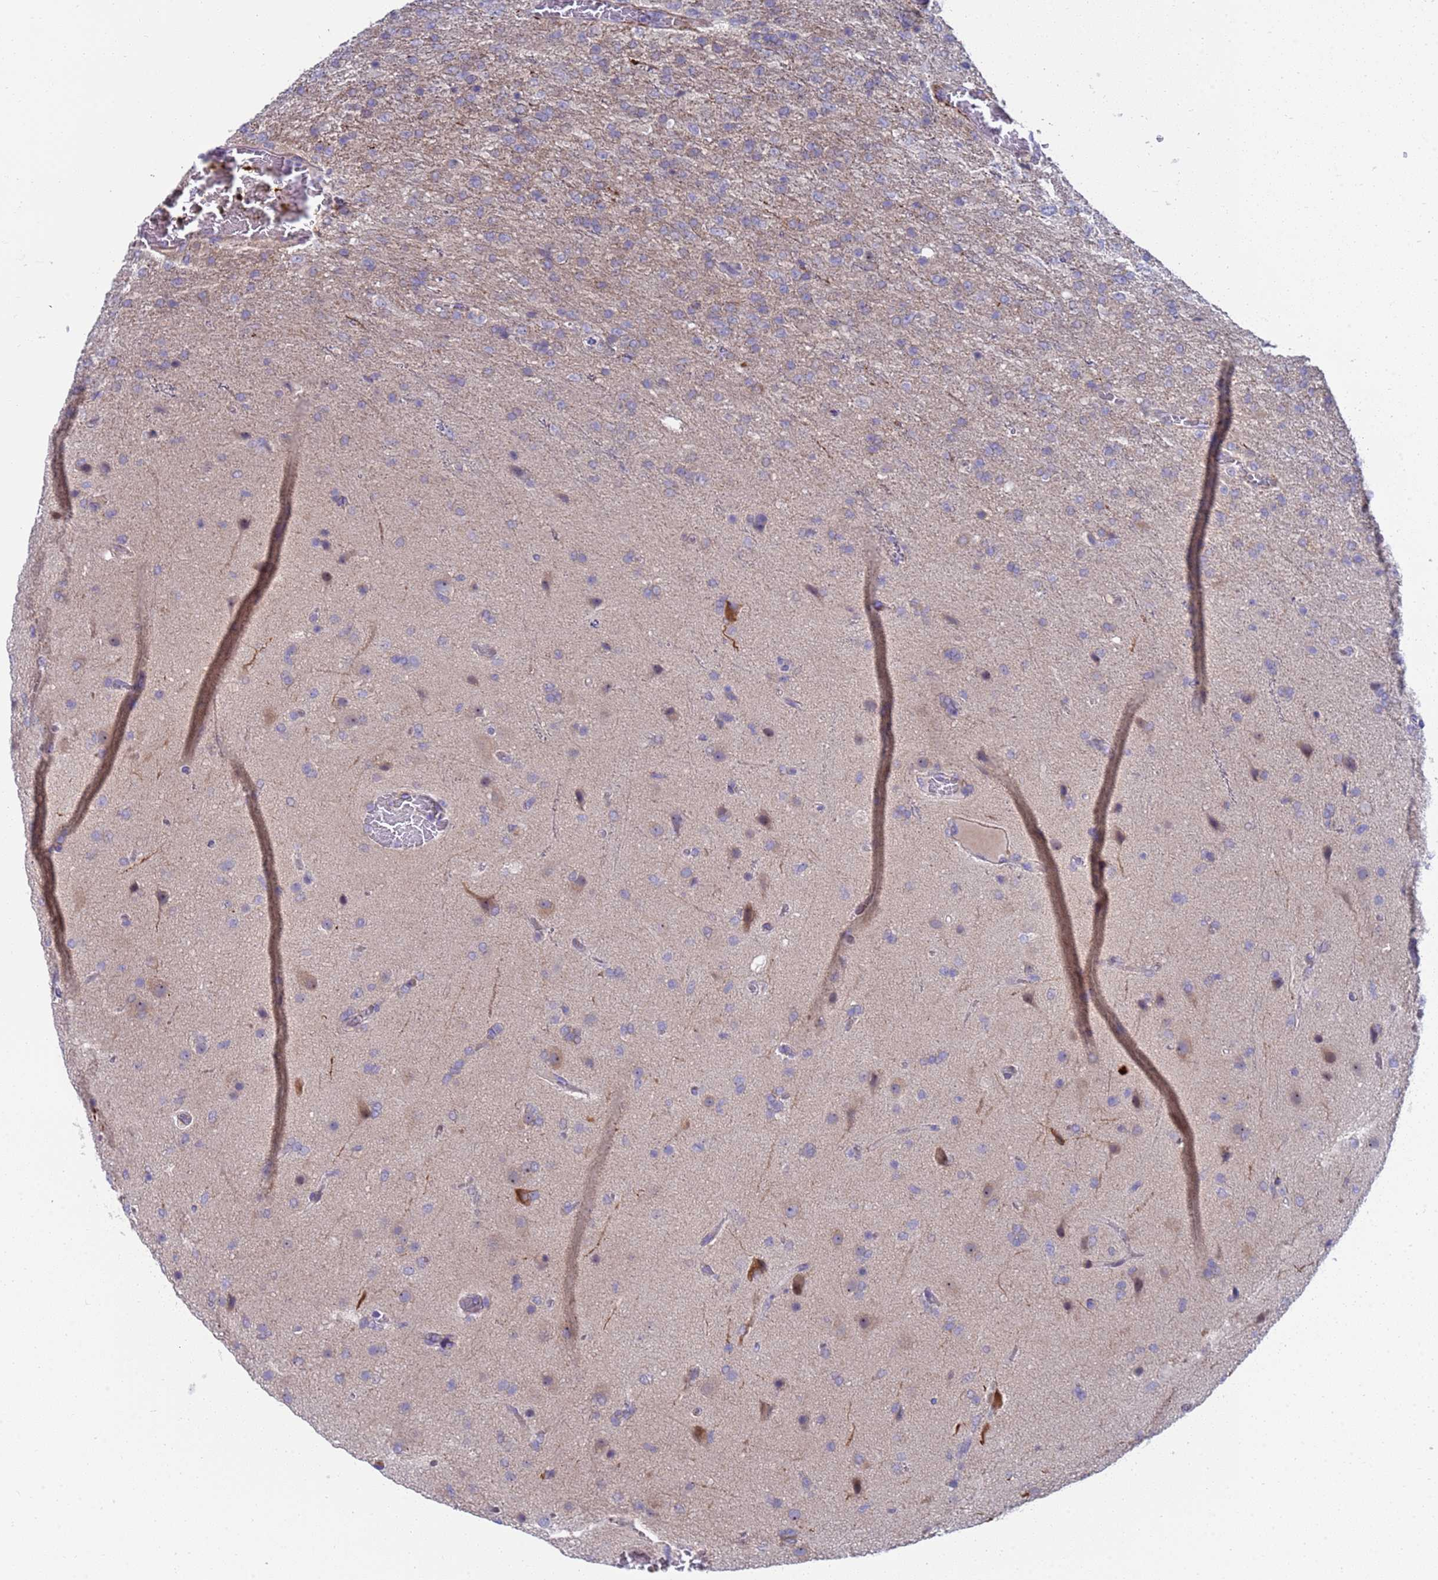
{"staining": {"intensity": "weak", "quantity": "<25%", "location": "cytoplasmic/membranous"}, "tissue": "glioma", "cell_type": "Tumor cells", "image_type": "cancer", "snomed": [{"axis": "morphology", "description": "Glioma, malignant, High grade"}, {"axis": "topography", "description": "Brain"}], "caption": "This is an IHC histopathology image of glioma. There is no positivity in tumor cells.", "gene": "ENOSF1", "patient": {"sex": "female", "age": 74}}